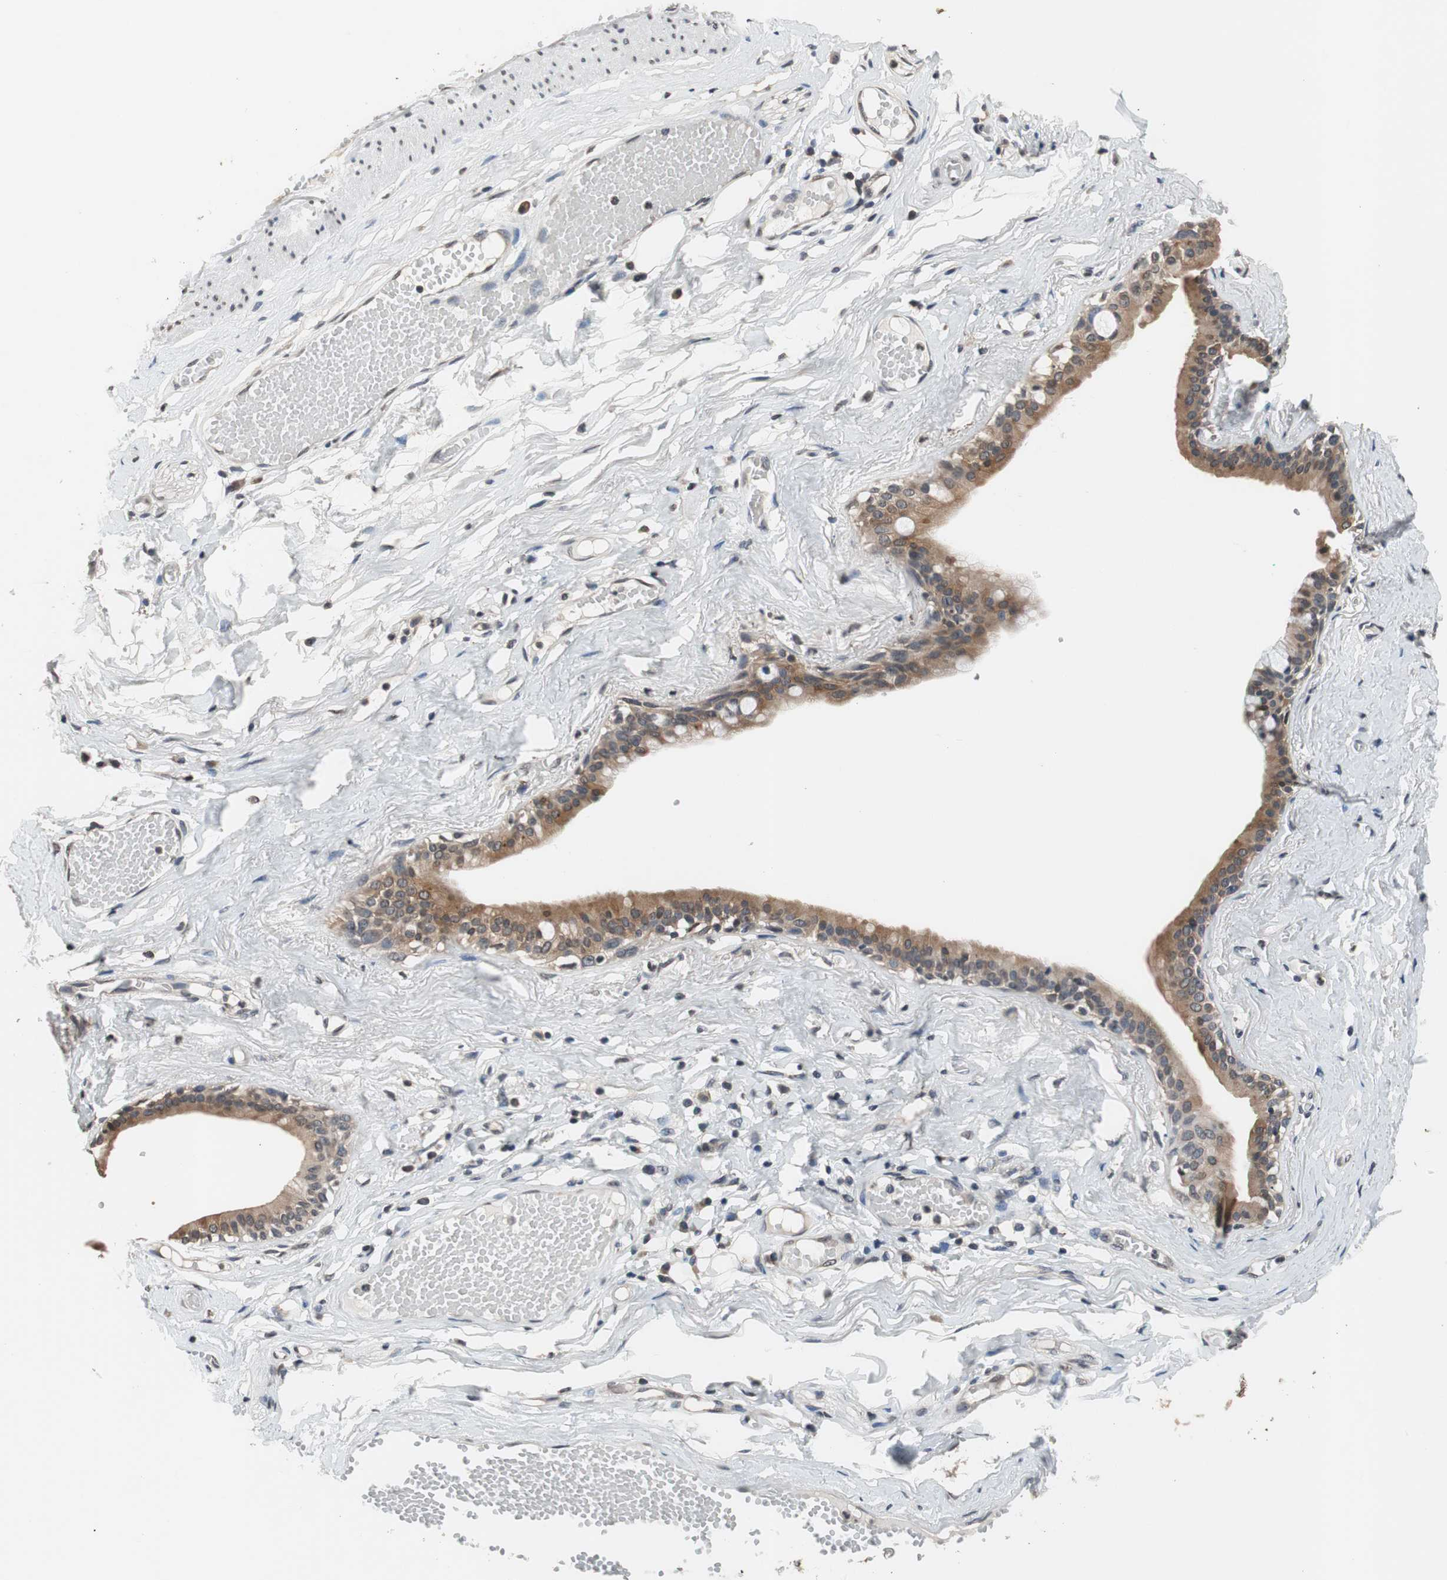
{"staining": {"intensity": "moderate", "quantity": "25%-75%", "location": "cytoplasmic/membranous"}, "tissue": "adipose tissue", "cell_type": "Adipocytes", "image_type": "normal", "snomed": [{"axis": "morphology", "description": "Normal tissue, NOS"}, {"axis": "morphology", "description": "Inflammation, NOS"}, {"axis": "topography", "description": "Vascular tissue"}, {"axis": "topography", "description": "Salivary gland"}], "caption": "An immunohistochemistry photomicrograph of normal tissue is shown. Protein staining in brown highlights moderate cytoplasmic/membranous positivity in adipose tissue within adipocytes.", "gene": "GCLC", "patient": {"sex": "female", "age": 75}}